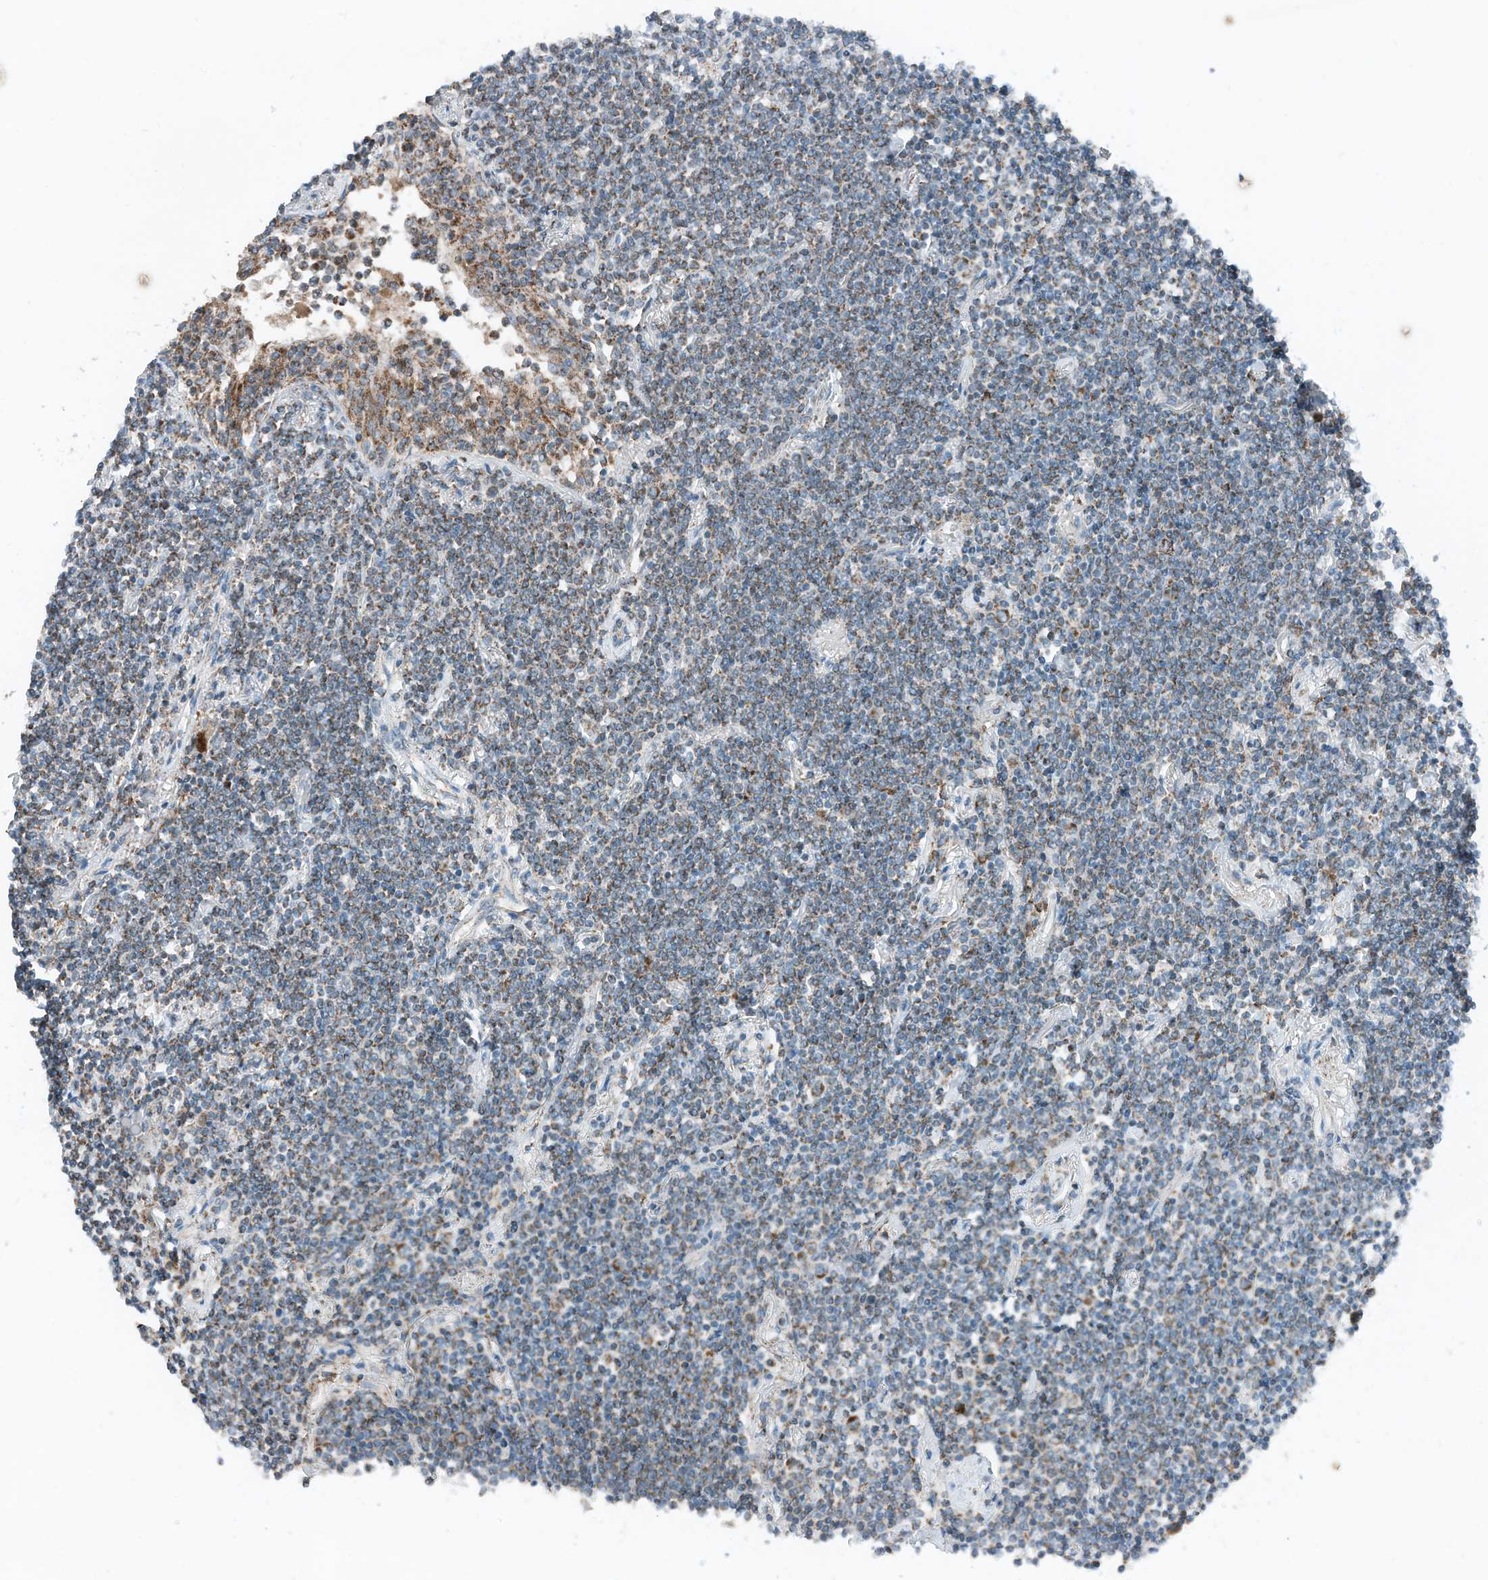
{"staining": {"intensity": "weak", "quantity": "<25%", "location": "cytoplasmic/membranous"}, "tissue": "lymphoma", "cell_type": "Tumor cells", "image_type": "cancer", "snomed": [{"axis": "morphology", "description": "Malignant lymphoma, non-Hodgkin's type, Low grade"}, {"axis": "topography", "description": "Lung"}], "caption": "Immunohistochemistry photomicrograph of human lymphoma stained for a protein (brown), which demonstrates no expression in tumor cells.", "gene": "RMND1", "patient": {"sex": "female", "age": 71}}